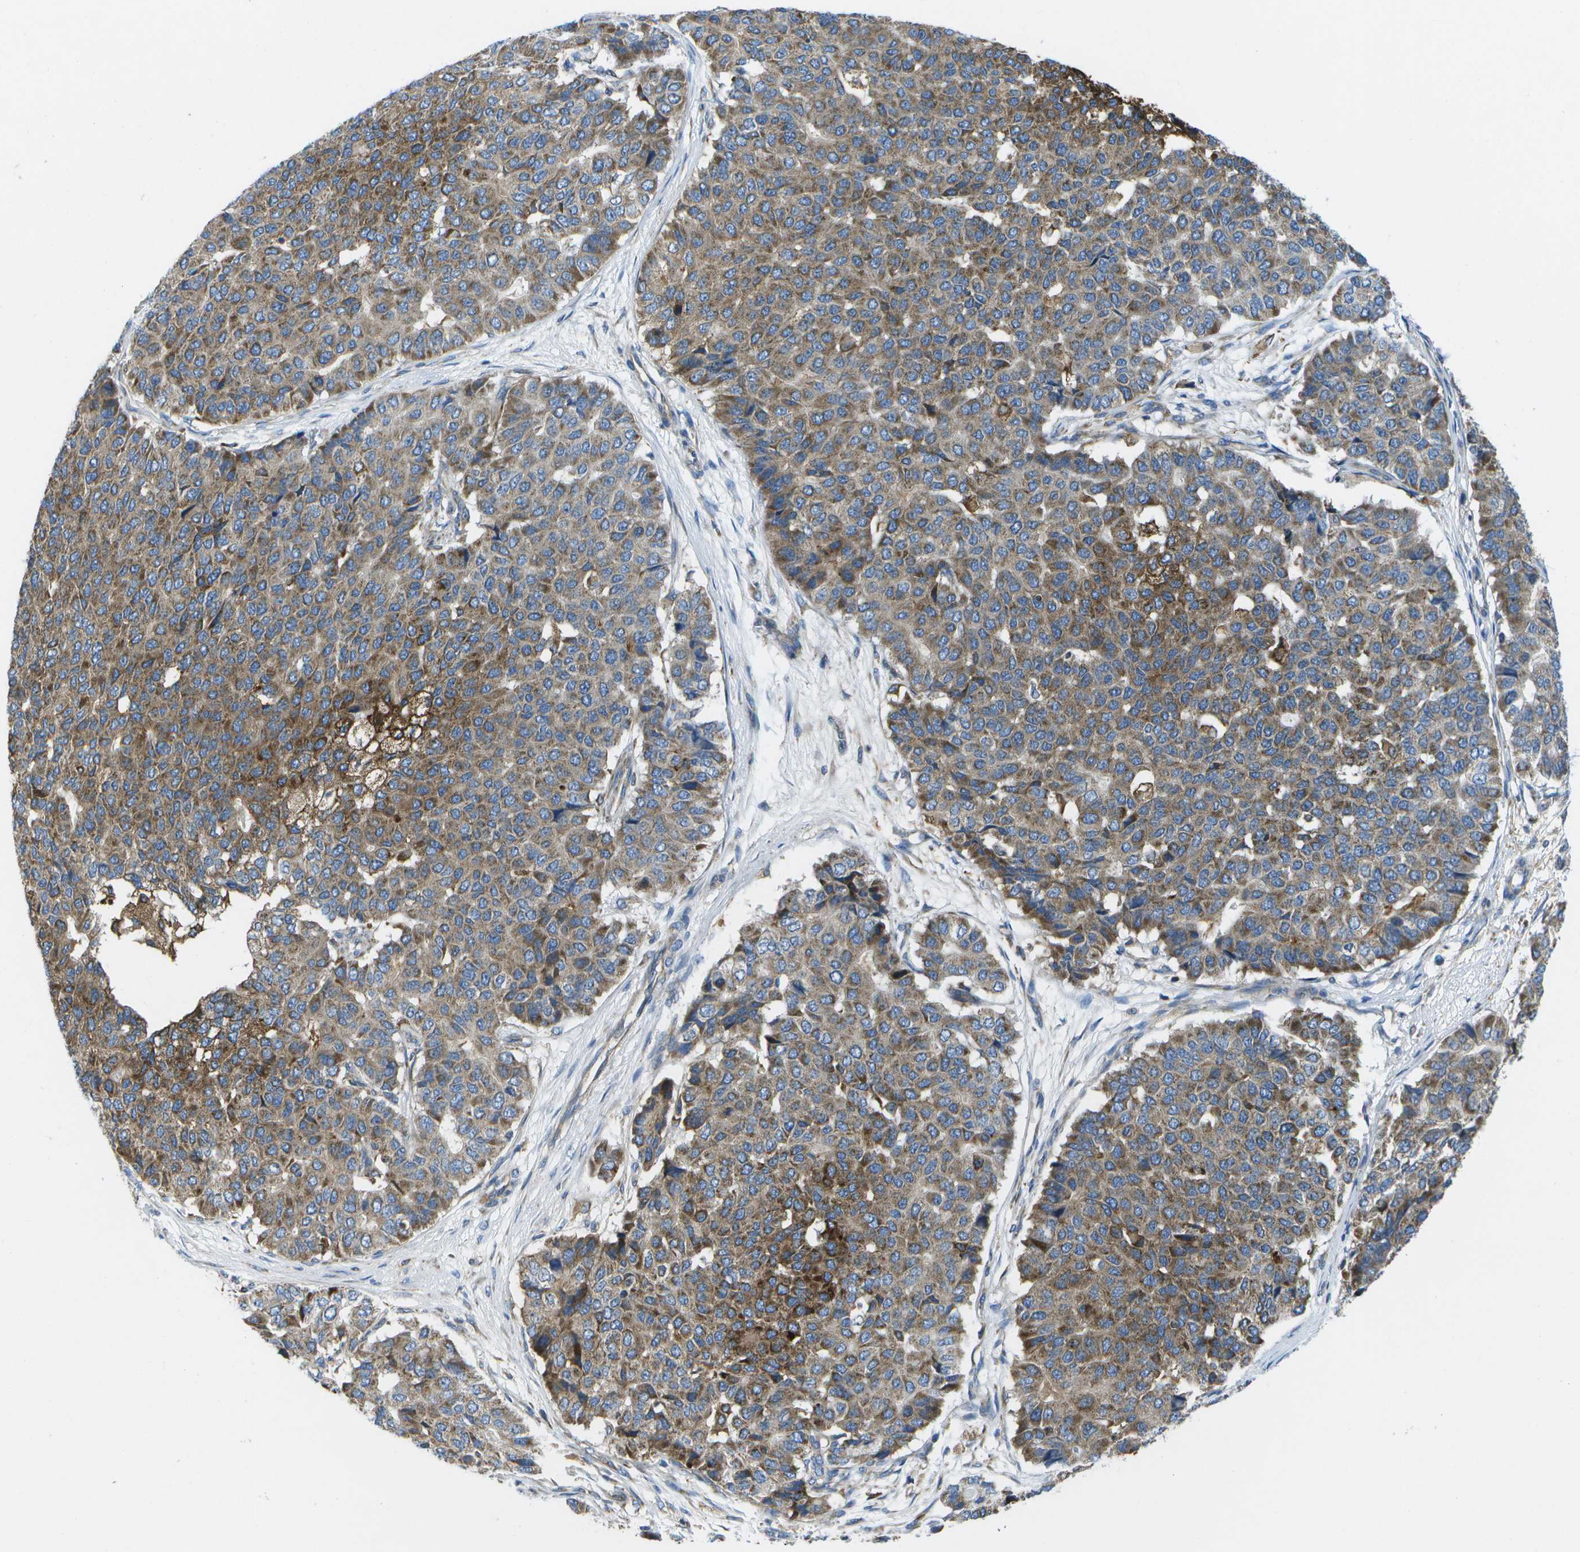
{"staining": {"intensity": "moderate", "quantity": ">75%", "location": "cytoplasmic/membranous"}, "tissue": "pancreatic cancer", "cell_type": "Tumor cells", "image_type": "cancer", "snomed": [{"axis": "morphology", "description": "Adenocarcinoma, NOS"}, {"axis": "topography", "description": "Pancreas"}], "caption": "Protein staining displays moderate cytoplasmic/membranous expression in about >75% of tumor cells in pancreatic adenocarcinoma.", "gene": "GDF5", "patient": {"sex": "male", "age": 50}}